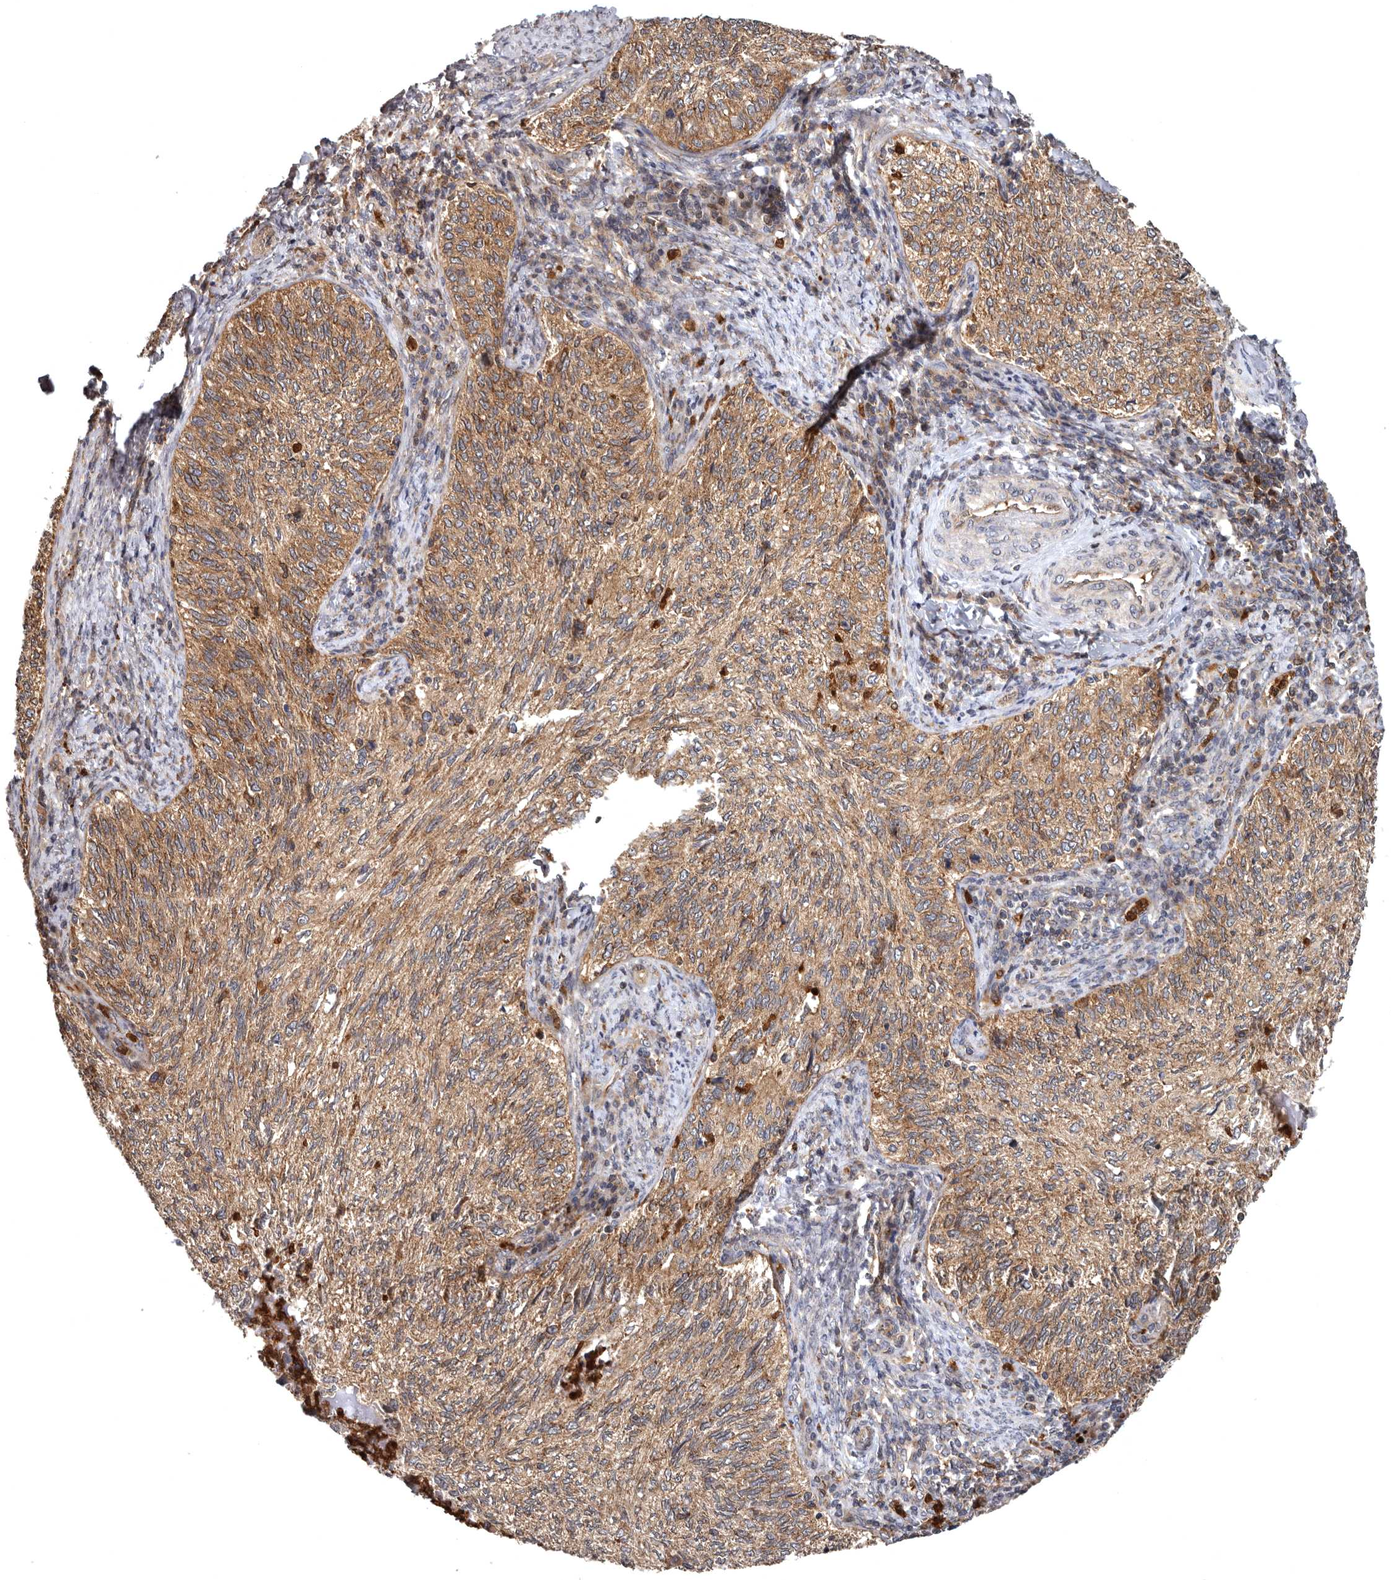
{"staining": {"intensity": "moderate", "quantity": ">75%", "location": "cytoplasmic/membranous"}, "tissue": "cervical cancer", "cell_type": "Tumor cells", "image_type": "cancer", "snomed": [{"axis": "morphology", "description": "Squamous cell carcinoma, NOS"}, {"axis": "topography", "description": "Cervix"}], "caption": "Approximately >75% of tumor cells in human cervical cancer show moderate cytoplasmic/membranous protein staining as visualized by brown immunohistochemical staining.", "gene": "FGFR4", "patient": {"sex": "female", "age": 30}}